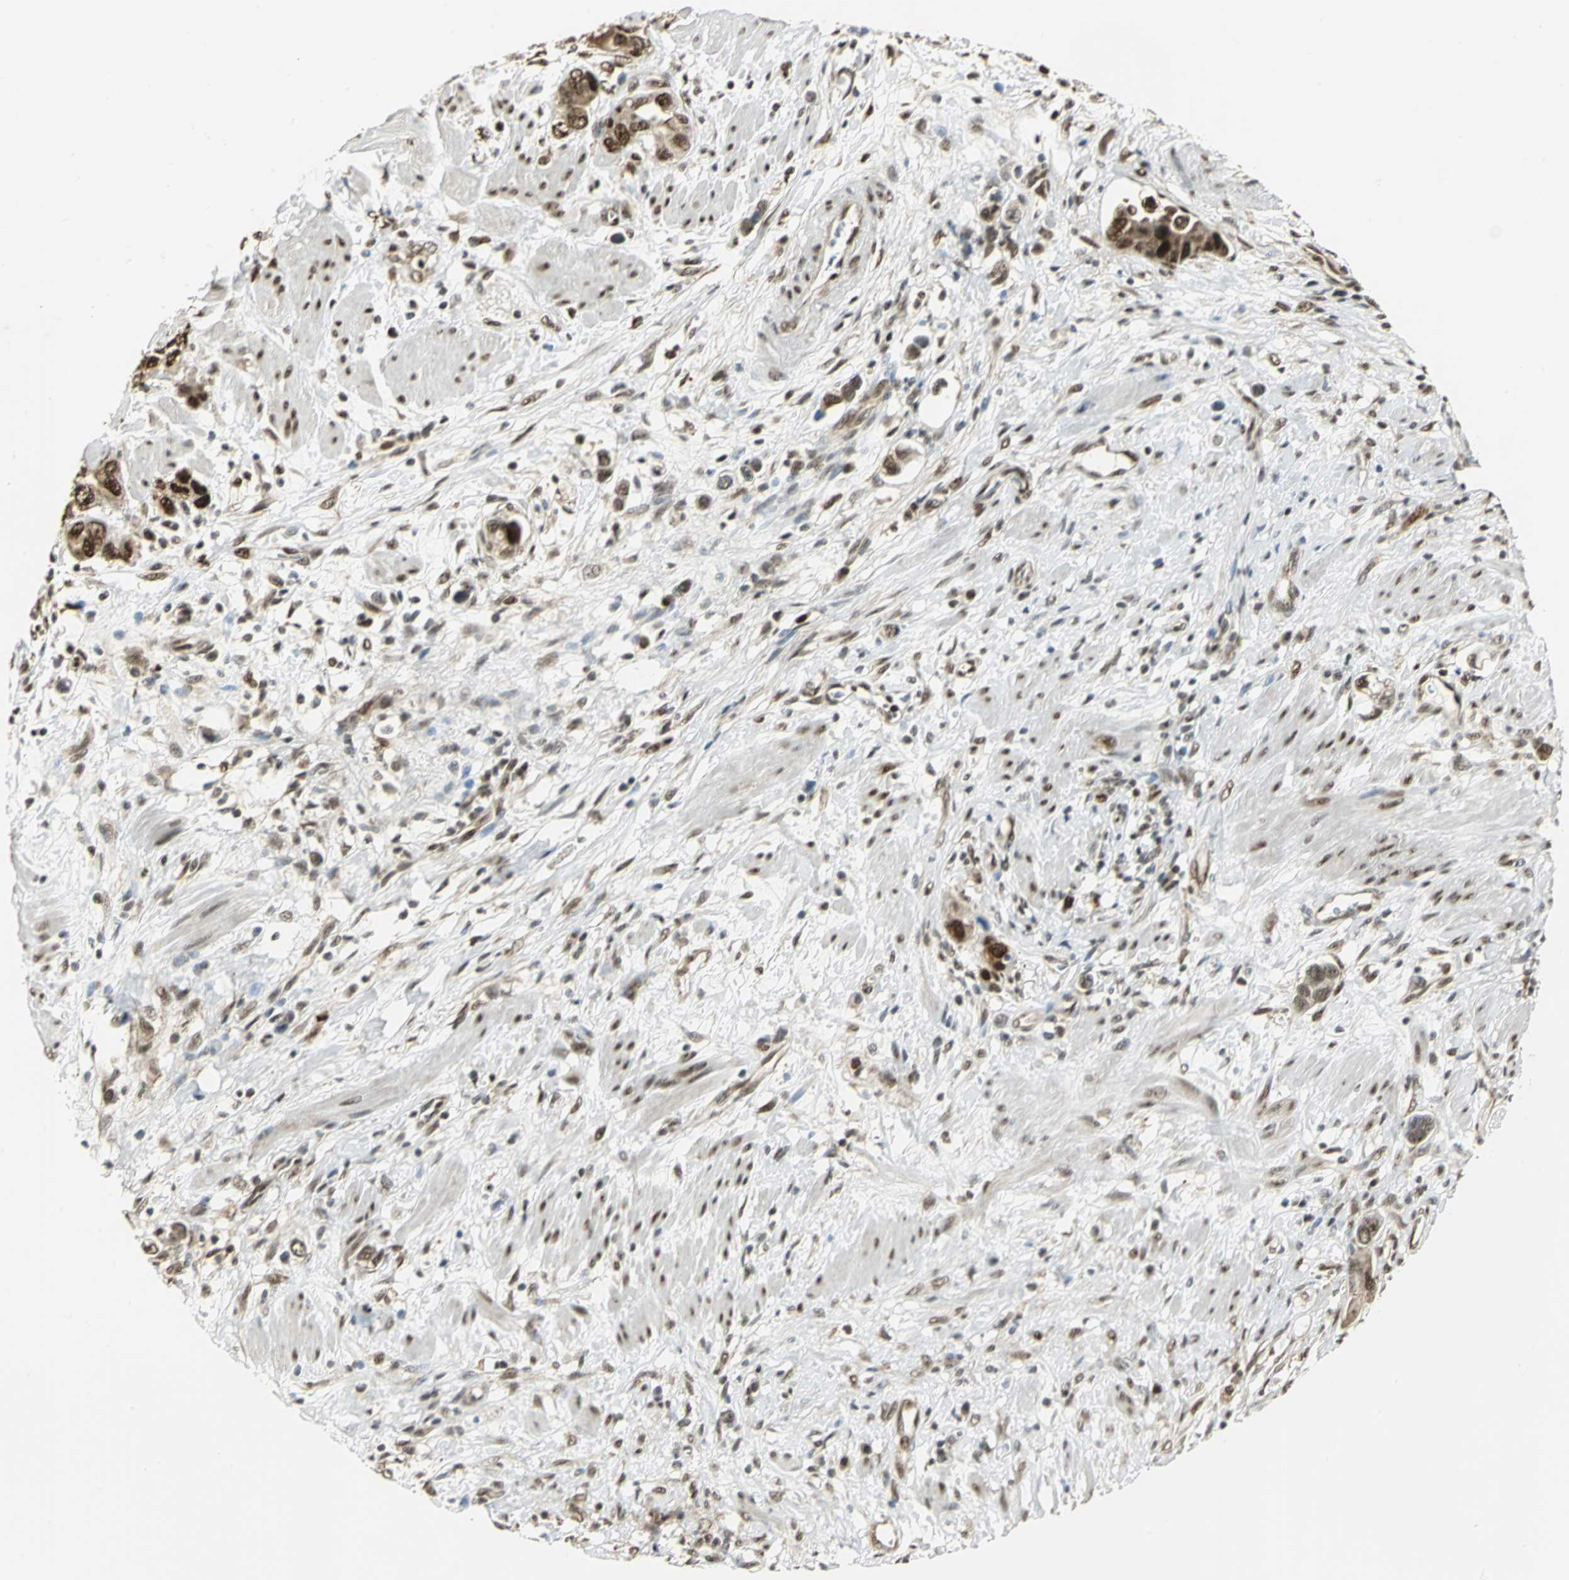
{"staining": {"intensity": "moderate", "quantity": ">75%", "location": "cytoplasmic/membranous,nuclear"}, "tissue": "stomach cancer", "cell_type": "Tumor cells", "image_type": "cancer", "snomed": [{"axis": "morphology", "description": "Adenocarcinoma, NOS"}, {"axis": "topography", "description": "Stomach, lower"}], "caption": "Moderate cytoplasmic/membranous and nuclear staining for a protein is appreciated in about >75% of tumor cells of stomach adenocarcinoma using IHC.", "gene": "DDX5", "patient": {"sex": "female", "age": 93}}